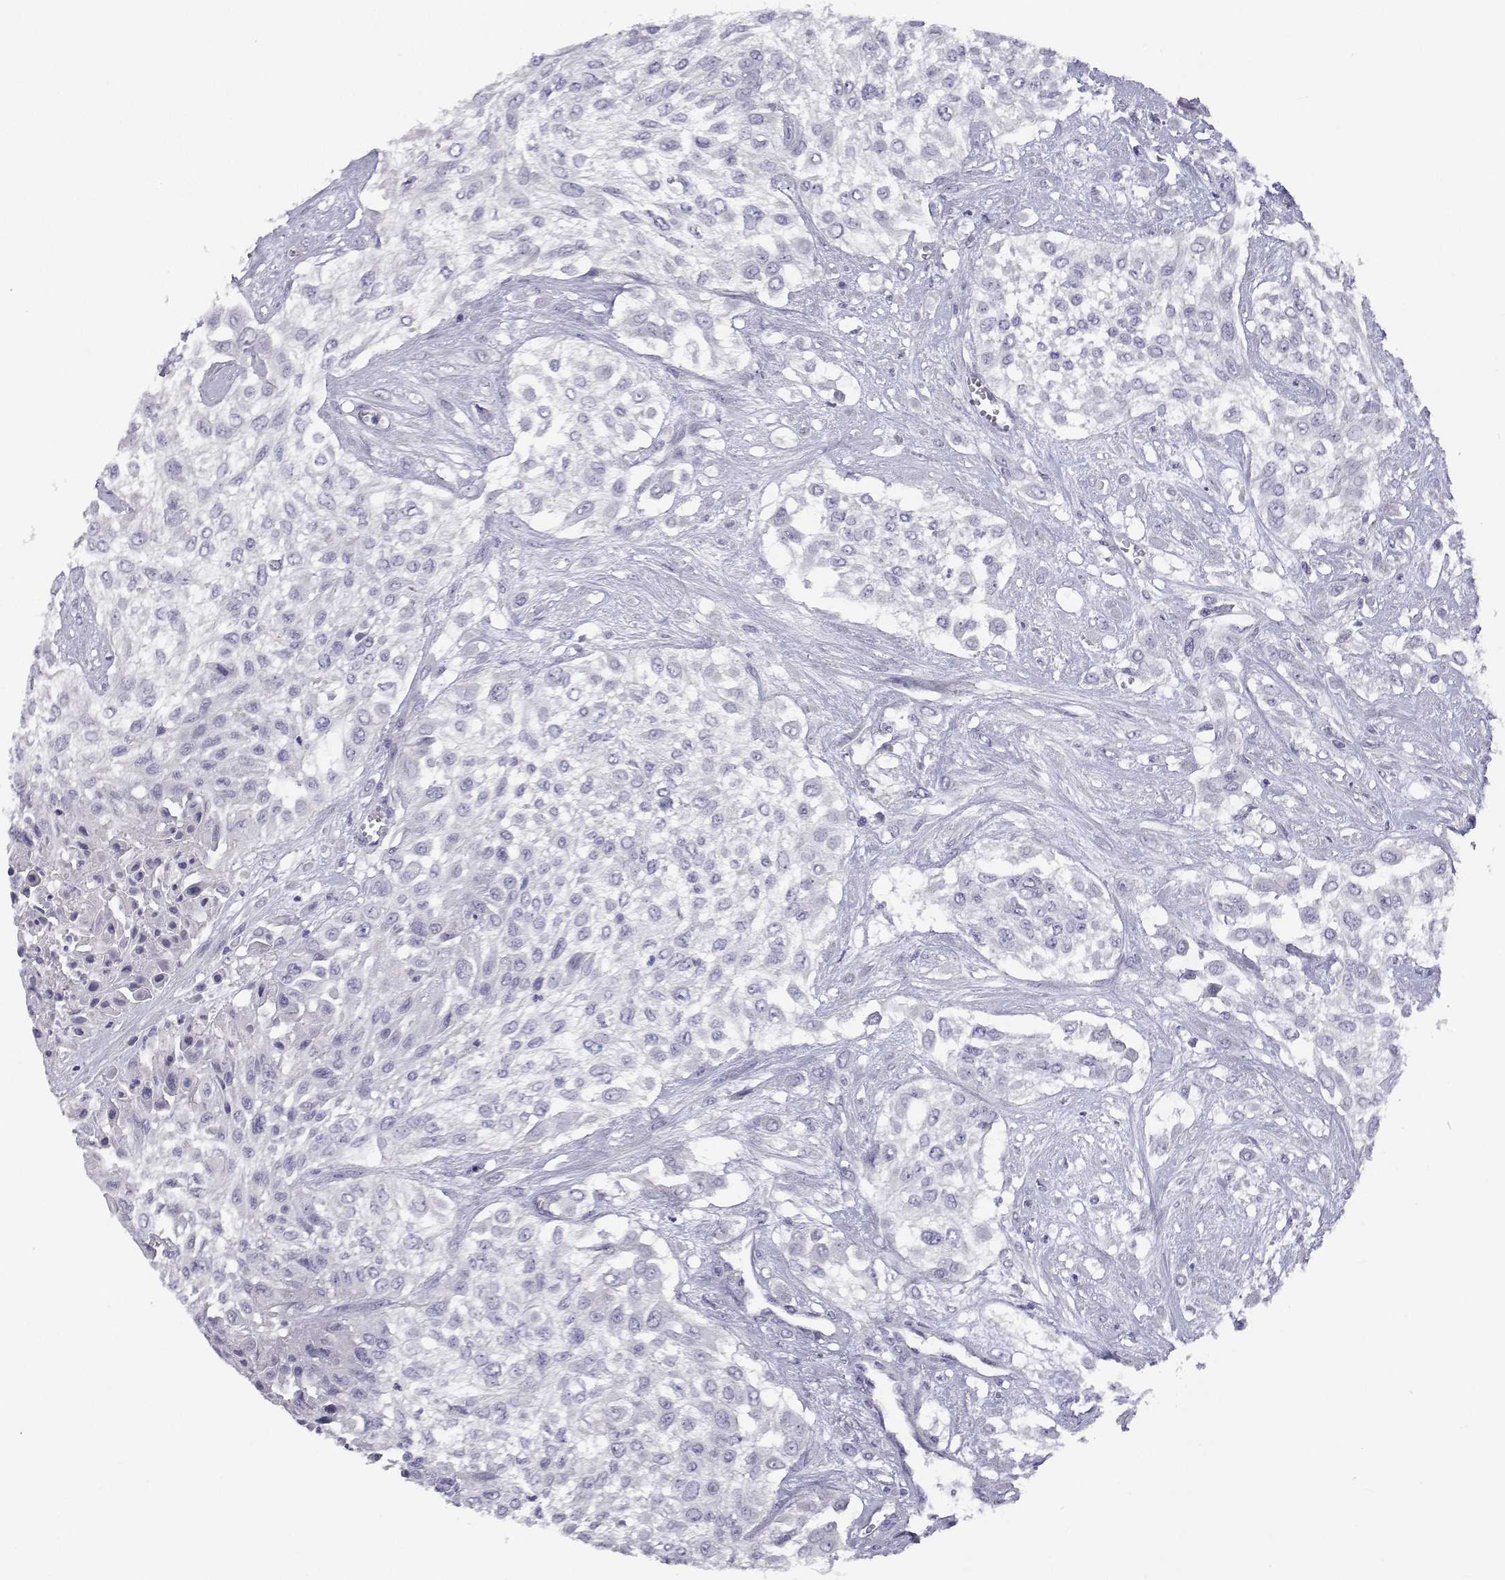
{"staining": {"intensity": "negative", "quantity": "none", "location": "none"}, "tissue": "urothelial cancer", "cell_type": "Tumor cells", "image_type": "cancer", "snomed": [{"axis": "morphology", "description": "Urothelial carcinoma, High grade"}, {"axis": "topography", "description": "Urinary bladder"}], "caption": "Immunohistochemistry (IHC) micrograph of neoplastic tissue: human urothelial carcinoma (high-grade) stained with DAB demonstrates no significant protein expression in tumor cells. The staining is performed using DAB (3,3'-diaminobenzidine) brown chromogen with nuclei counter-stained in using hematoxylin.", "gene": "ANKRD65", "patient": {"sex": "male", "age": 57}}